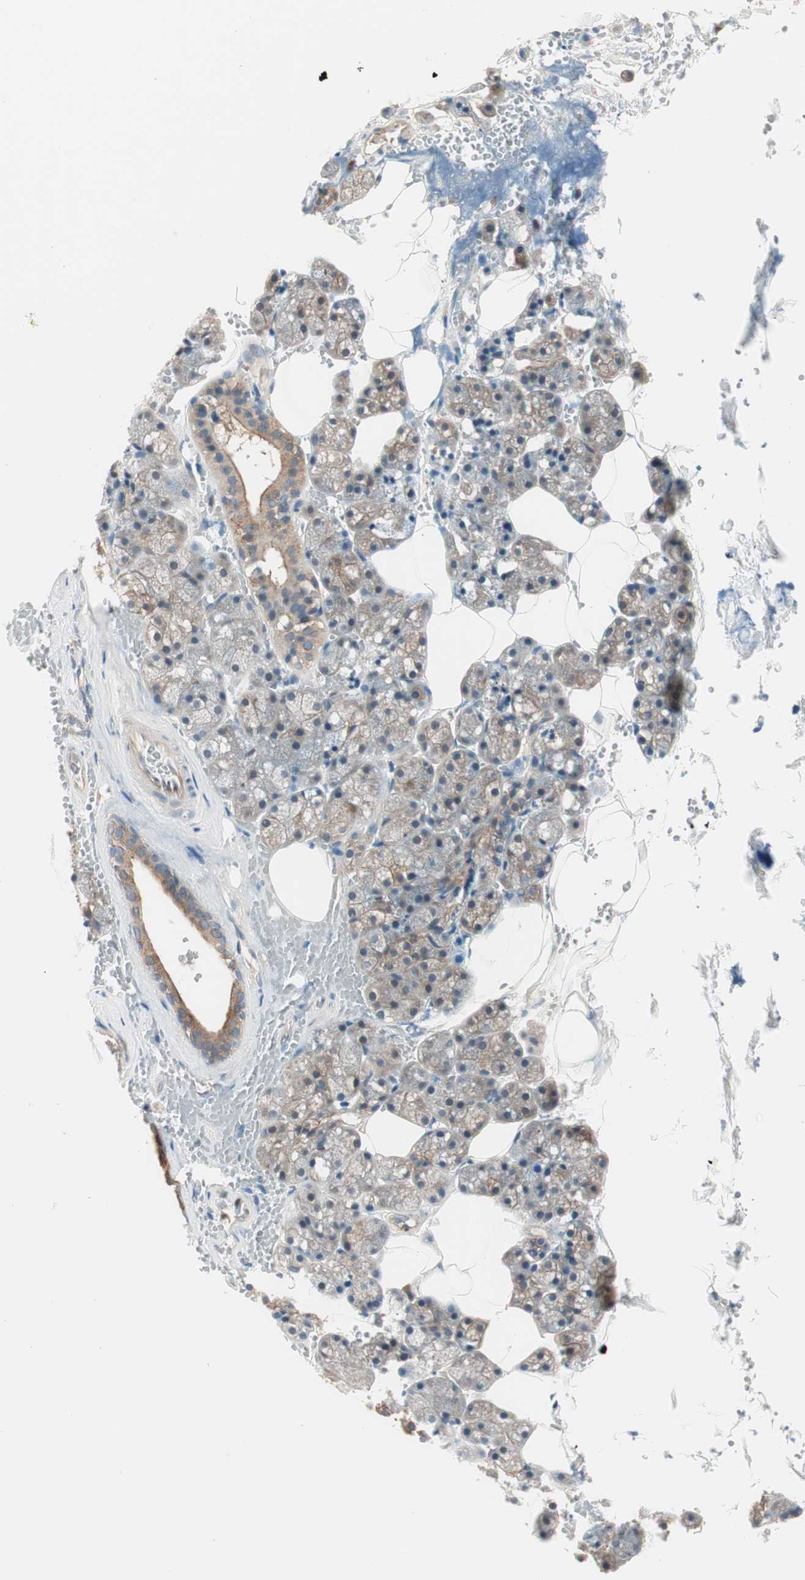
{"staining": {"intensity": "moderate", "quantity": ">75%", "location": "cytoplasmic/membranous"}, "tissue": "salivary gland", "cell_type": "Glandular cells", "image_type": "normal", "snomed": [{"axis": "morphology", "description": "Normal tissue, NOS"}, {"axis": "topography", "description": "Salivary gland"}], "caption": "Glandular cells show medium levels of moderate cytoplasmic/membranous staining in approximately >75% of cells in normal salivary gland.", "gene": "TSG101", "patient": {"sex": "male", "age": 62}}